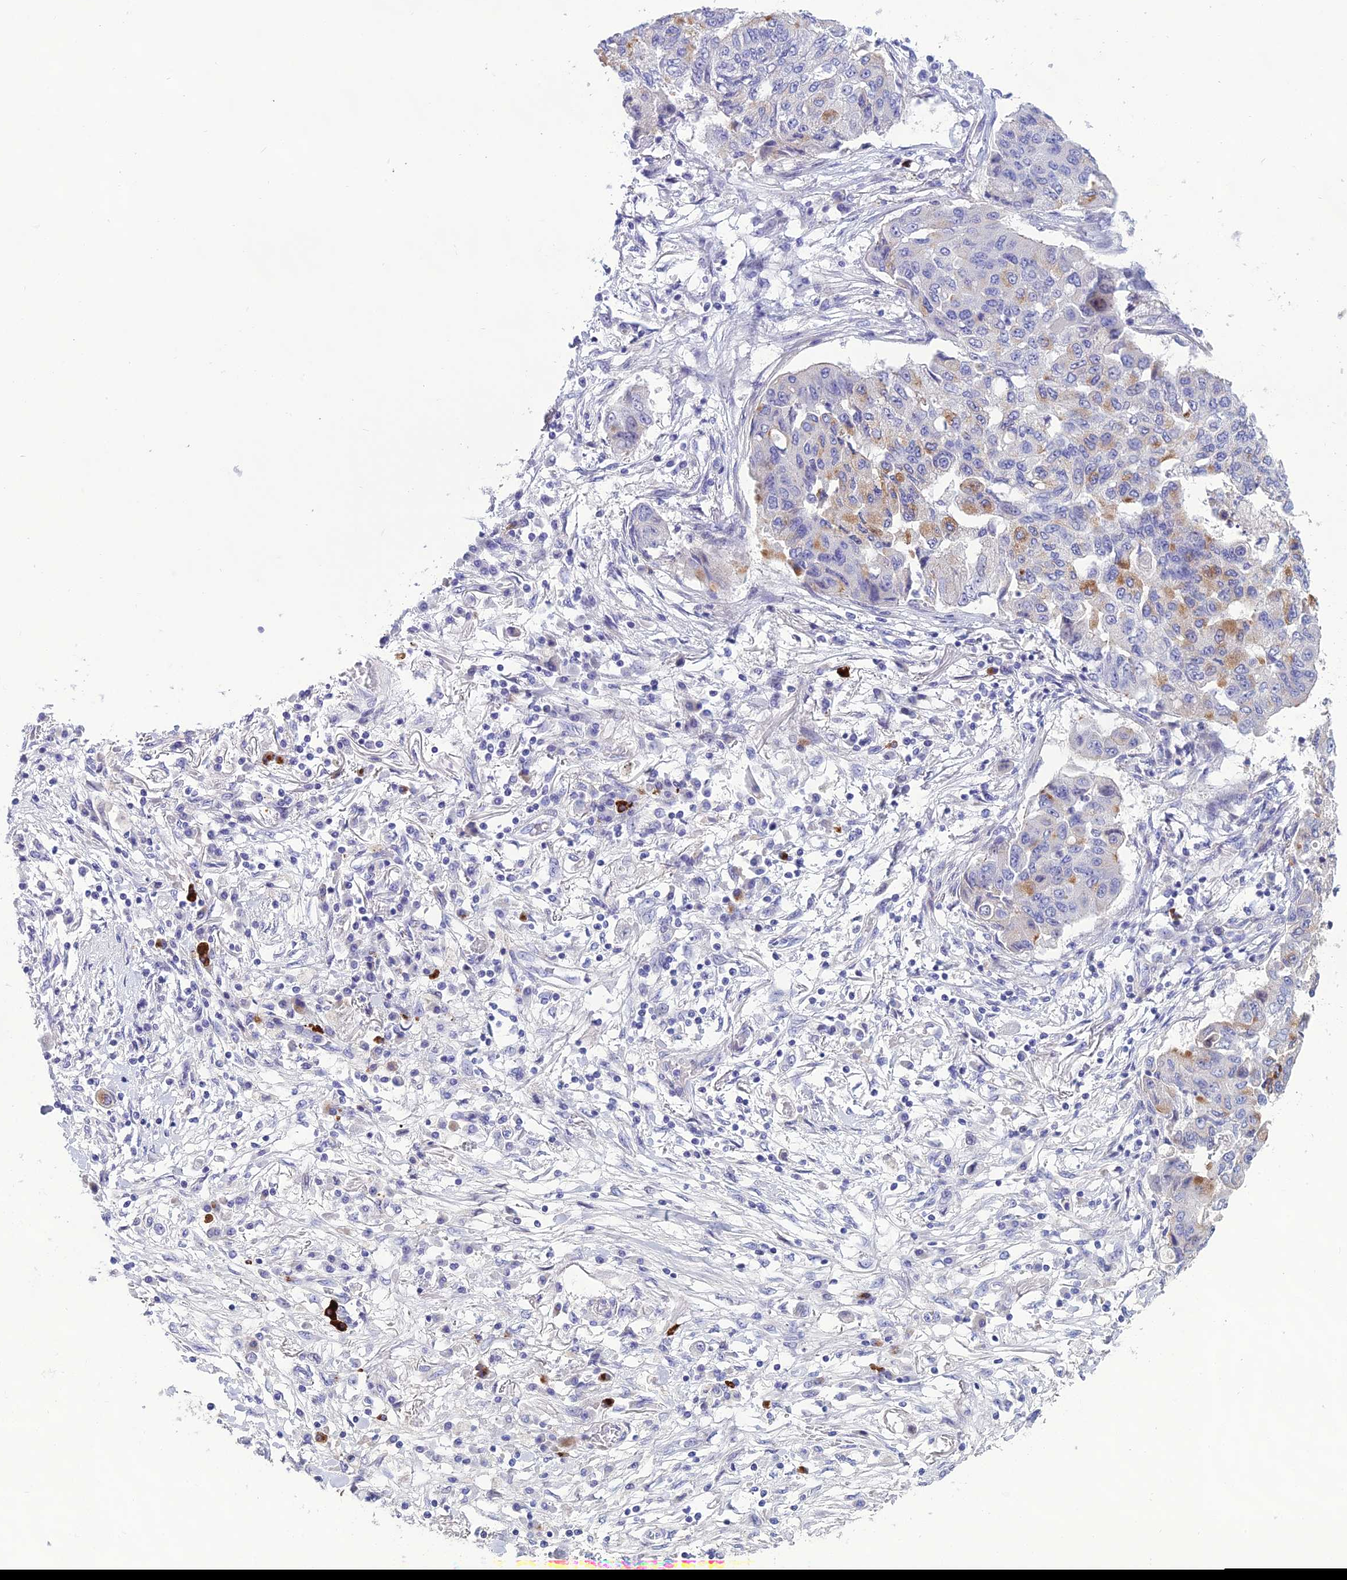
{"staining": {"intensity": "moderate", "quantity": "<25%", "location": "cytoplasmic/membranous"}, "tissue": "lung cancer", "cell_type": "Tumor cells", "image_type": "cancer", "snomed": [{"axis": "morphology", "description": "Squamous cell carcinoma, NOS"}, {"axis": "topography", "description": "Lung"}], "caption": "Immunohistochemical staining of lung cancer reveals moderate cytoplasmic/membranous protein positivity in about <25% of tumor cells.", "gene": "OR56B1", "patient": {"sex": "male", "age": 74}}